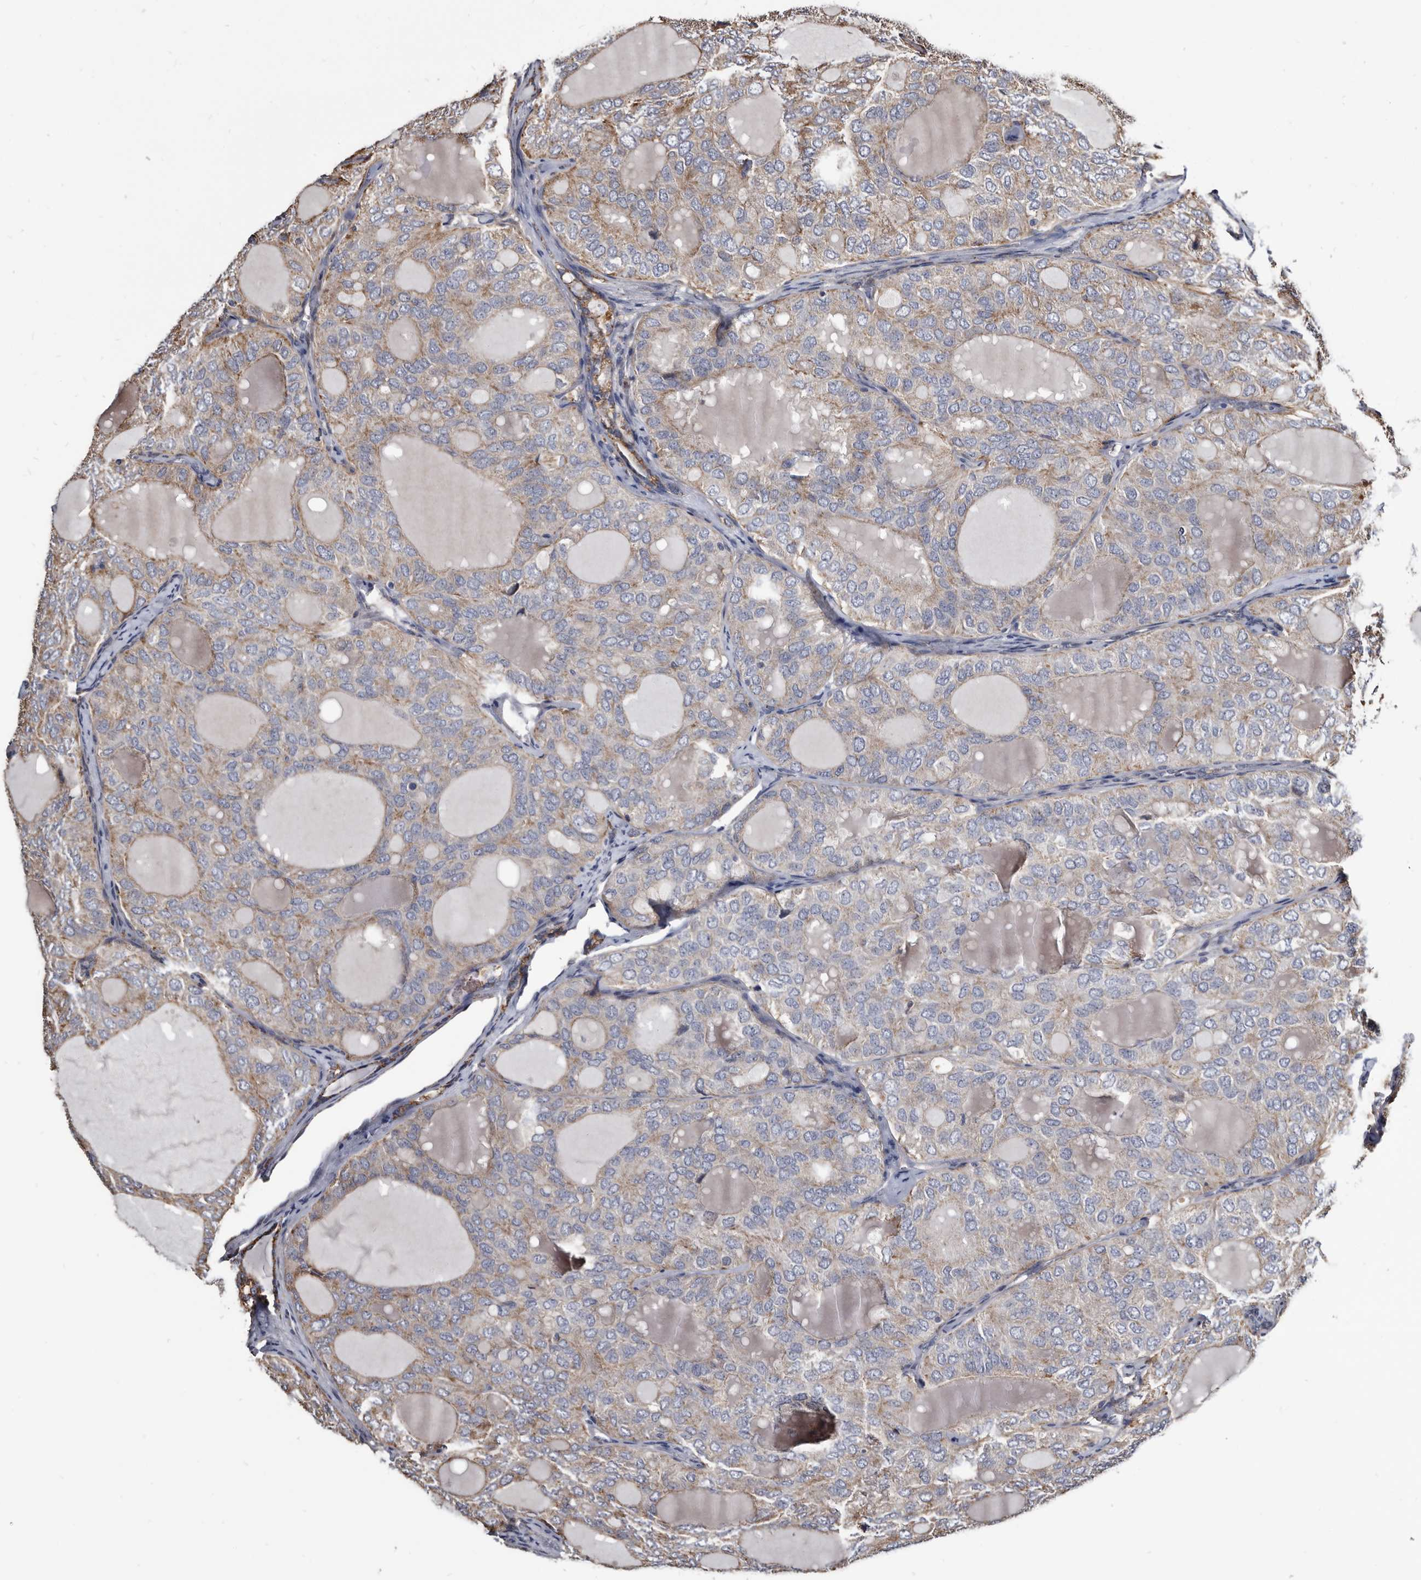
{"staining": {"intensity": "weak", "quantity": "25%-75%", "location": "cytoplasmic/membranous"}, "tissue": "thyroid cancer", "cell_type": "Tumor cells", "image_type": "cancer", "snomed": [{"axis": "morphology", "description": "Follicular adenoma carcinoma, NOS"}, {"axis": "topography", "description": "Thyroid gland"}], "caption": "IHC (DAB) staining of thyroid follicular adenoma carcinoma exhibits weak cytoplasmic/membranous protein positivity in about 25%-75% of tumor cells.", "gene": "CTSA", "patient": {"sex": "male", "age": 75}}